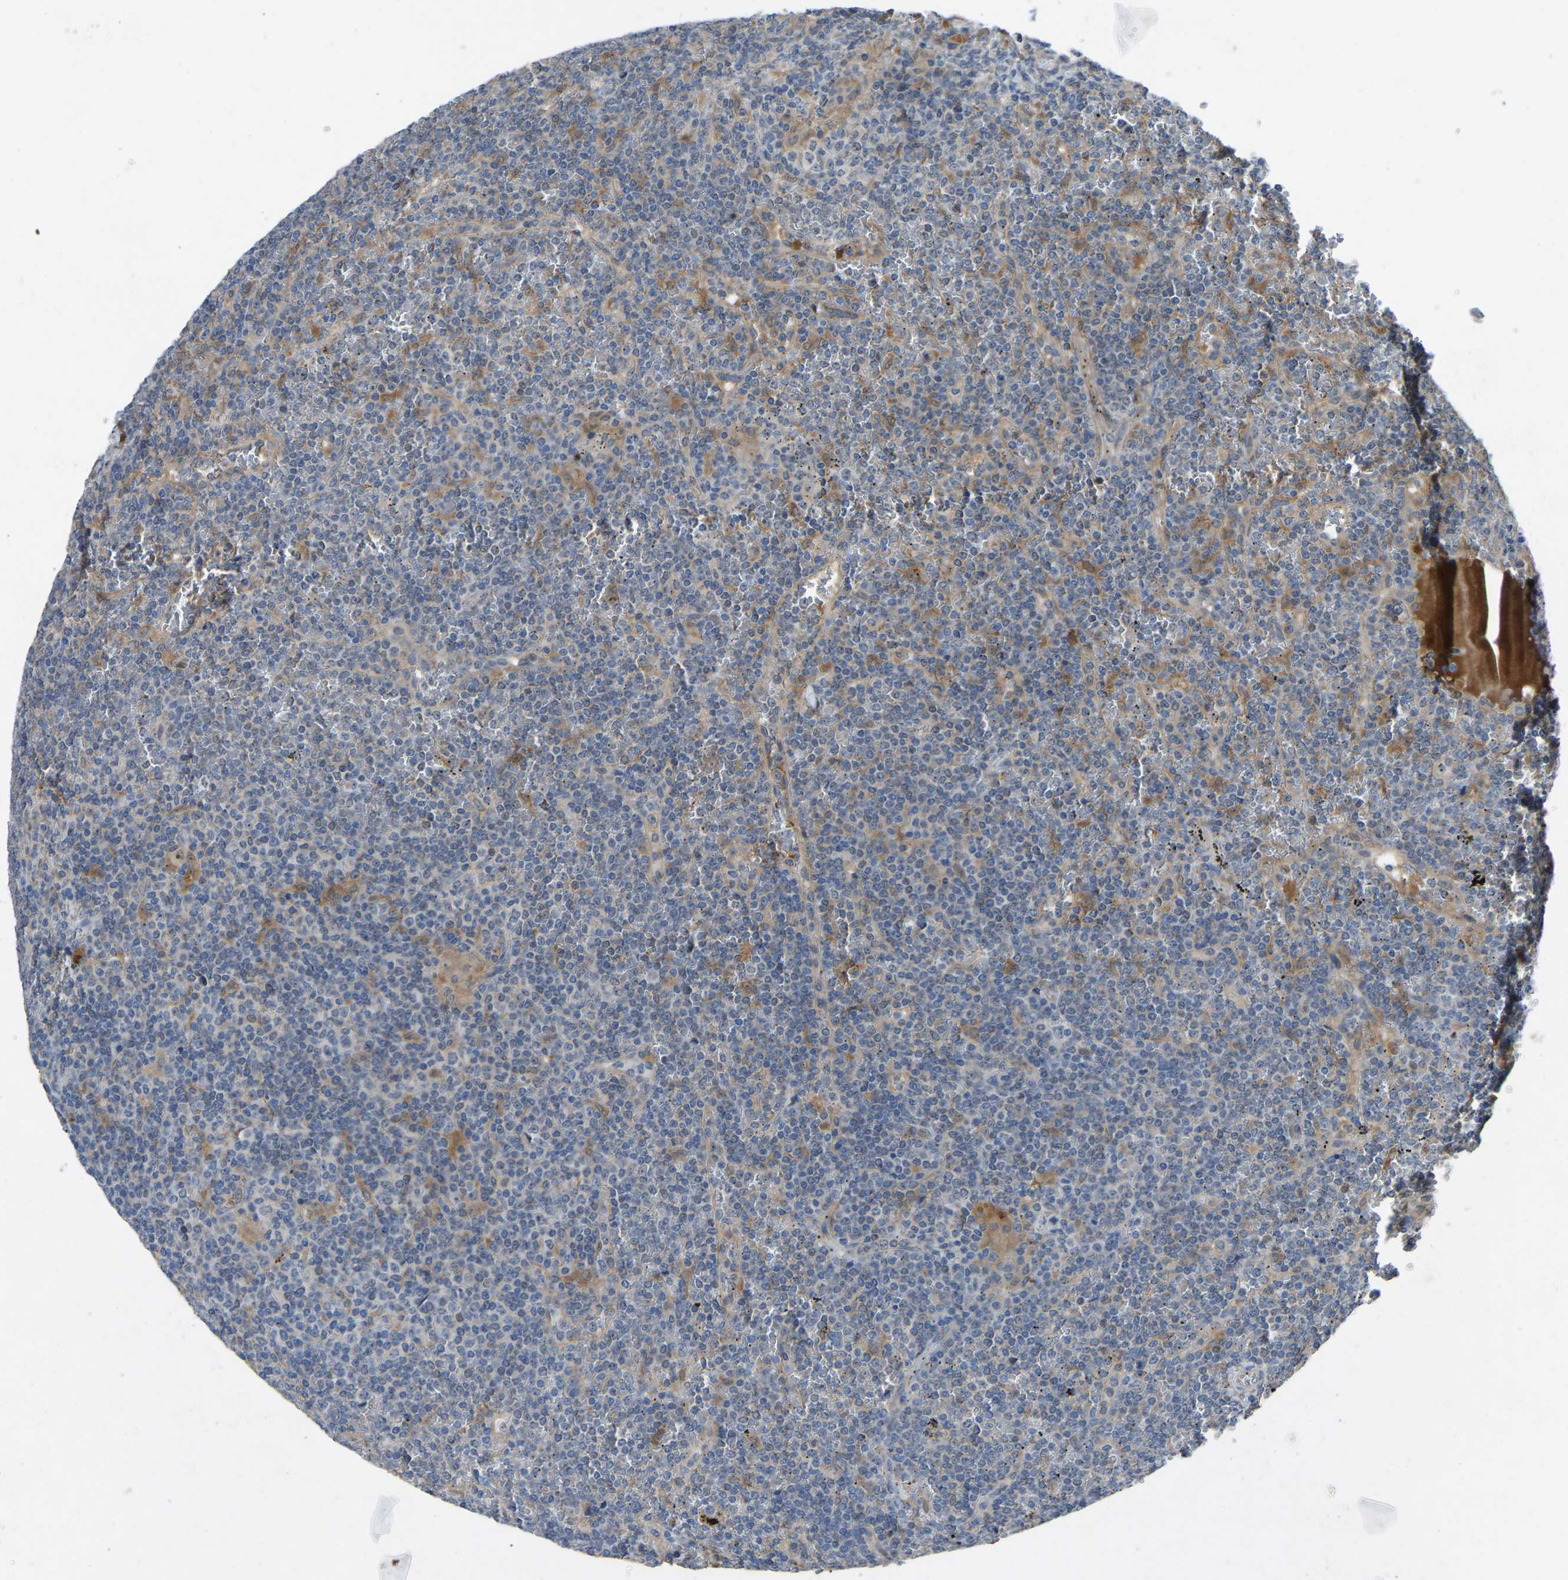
{"staining": {"intensity": "negative", "quantity": "none", "location": "none"}, "tissue": "lymphoma", "cell_type": "Tumor cells", "image_type": "cancer", "snomed": [{"axis": "morphology", "description": "Malignant lymphoma, non-Hodgkin's type, Low grade"}, {"axis": "topography", "description": "Spleen"}], "caption": "This is an immunohistochemistry micrograph of lymphoma. There is no positivity in tumor cells.", "gene": "FHIT", "patient": {"sex": "female", "age": 19}}